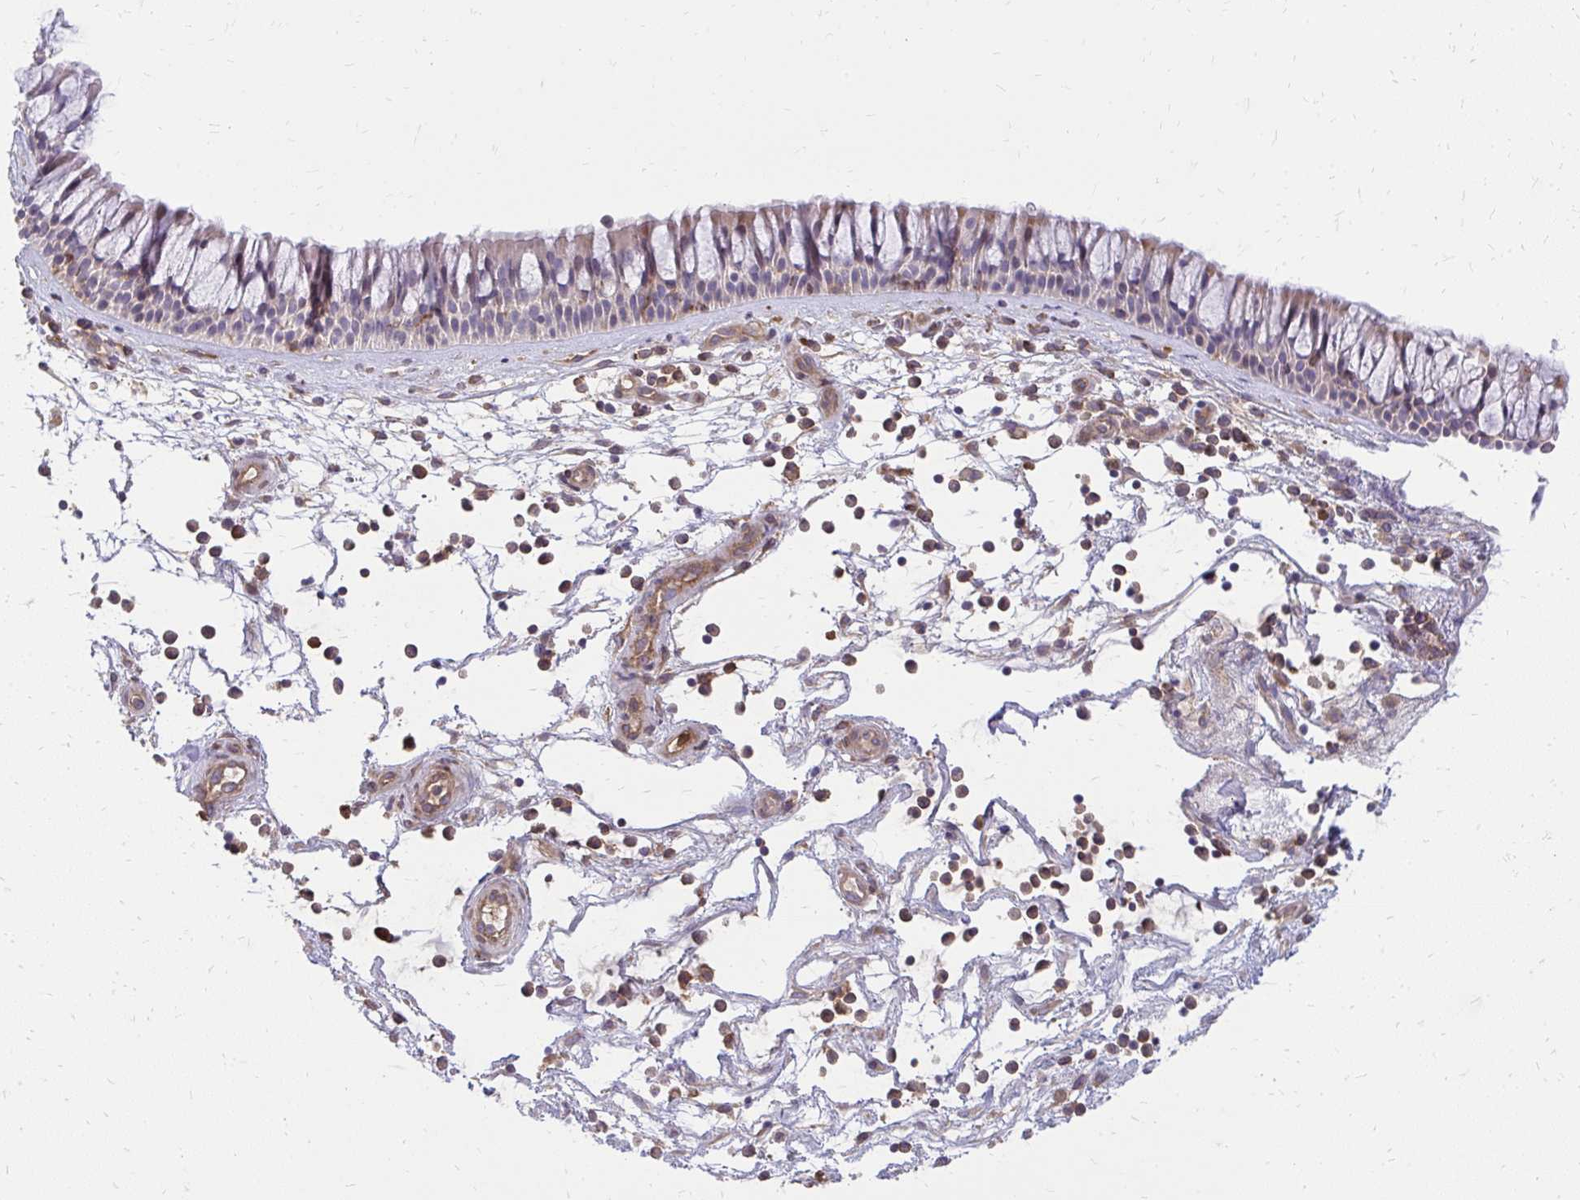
{"staining": {"intensity": "weak", "quantity": "<25%", "location": "cytoplasmic/membranous"}, "tissue": "nasopharynx", "cell_type": "Respiratory epithelial cells", "image_type": "normal", "snomed": [{"axis": "morphology", "description": "Normal tissue, NOS"}, {"axis": "topography", "description": "Nasopharynx"}], "caption": "A photomicrograph of nasopharynx stained for a protein exhibits no brown staining in respiratory epithelial cells.", "gene": "ASAP1", "patient": {"sex": "male", "age": 56}}